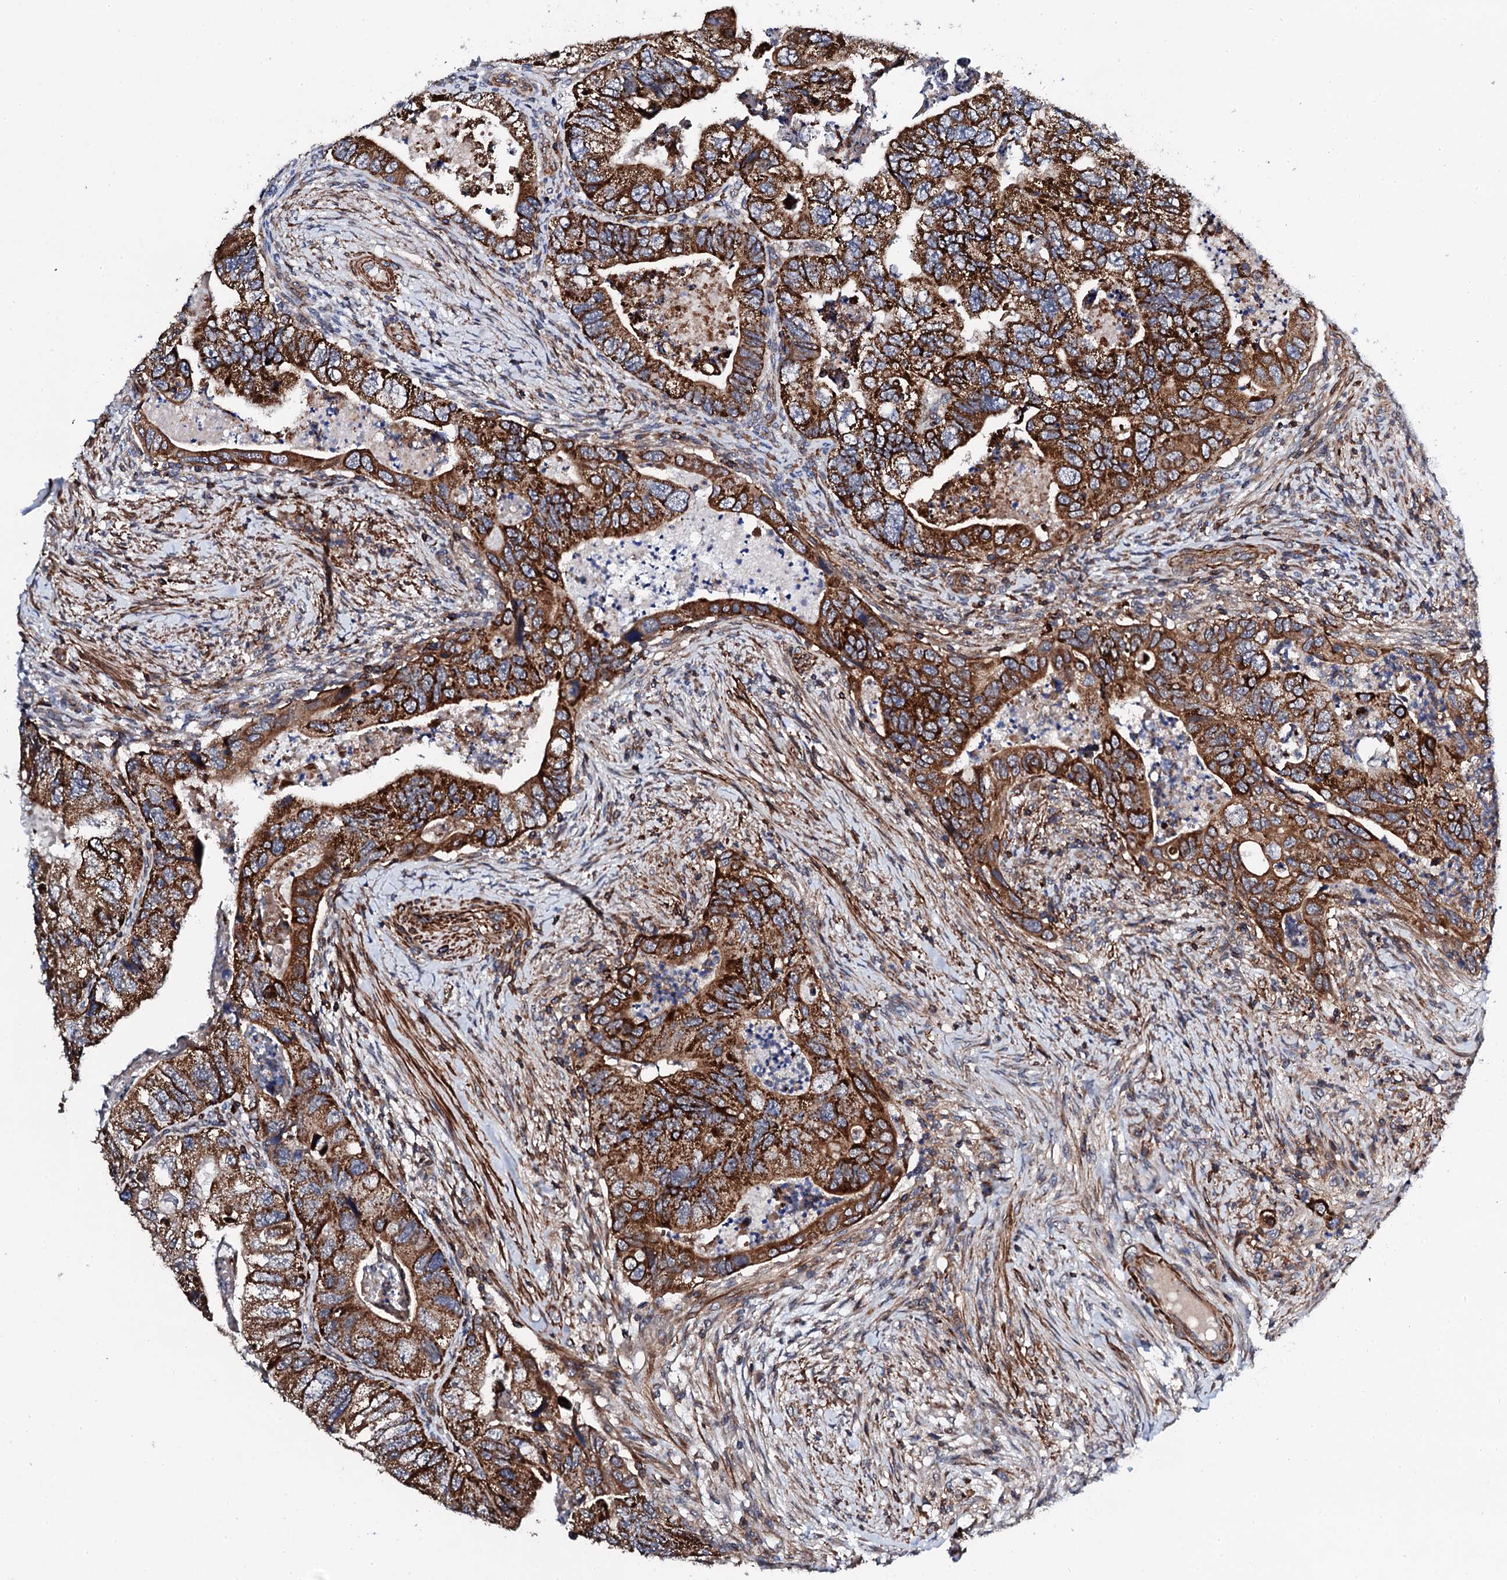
{"staining": {"intensity": "strong", "quantity": ">75%", "location": "cytoplasmic/membranous"}, "tissue": "colorectal cancer", "cell_type": "Tumor cells", "image_type": "cancer", "snomed": [{"axis": "morphology", "description": "Adenocarcinoma, NOS"}, {"axis": "topography", "description": "Rectum"}], "caption": "There is high levels of strong cytoplasmic/membranous positivity in tumor cells of adenocarcinoma (colorectal), as demonstrated by immunohistochemical staining (brown color).", "gene": "COG4", "patient": {"sex": "male", "age": 63}}